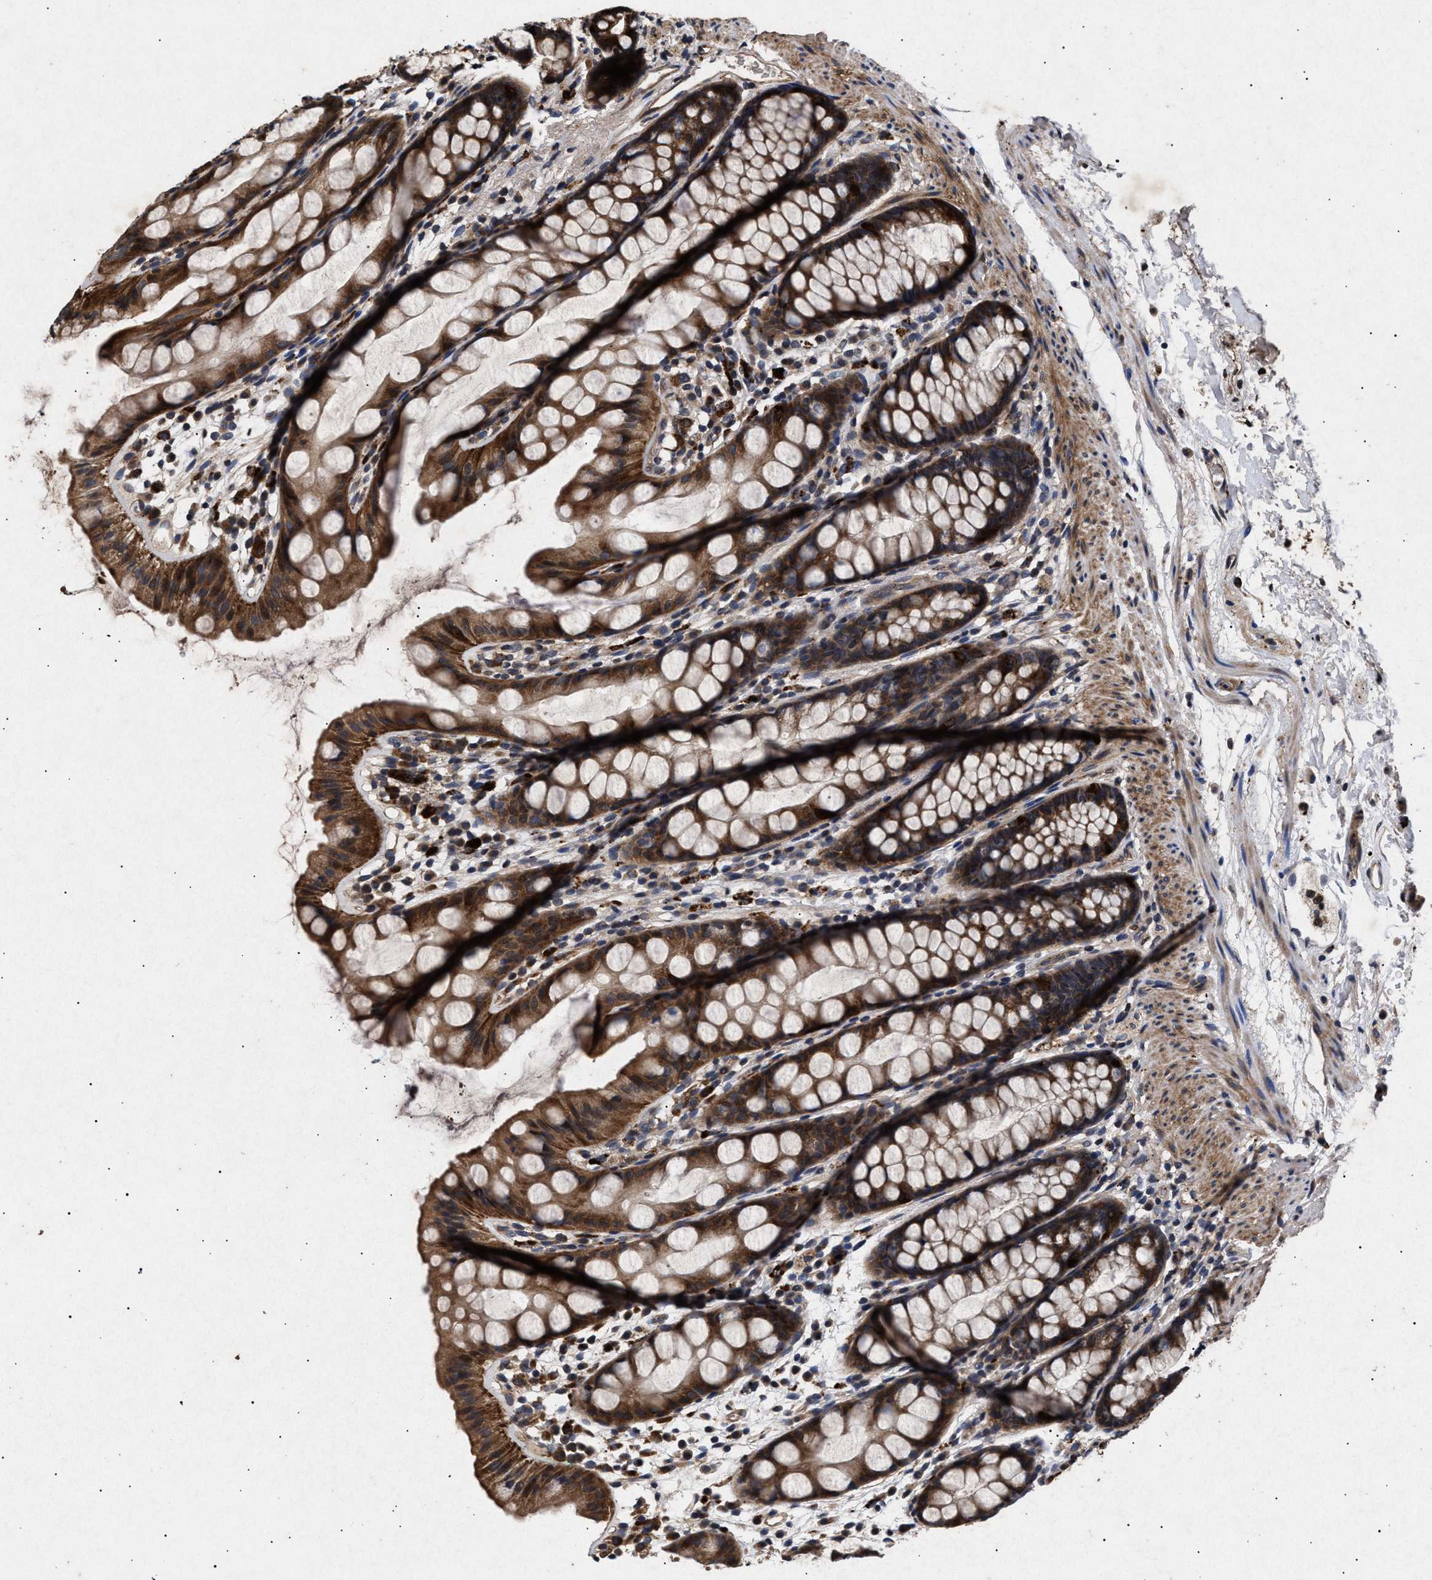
{"staining": {"intensity": "strong", "quantity": ">75%", "location": "cytoplasmic/membranous"}, "tissue": "rectum", "cell_type": "Glandular cells", "image_type": "normal", "snomed": [{"axis": "morphology", "description": "Normal tissue, NOS"}, {"axis": "topography", "description": "Rectum"}], "caption": "Immunohistochemical staining of normal human rectum exhibits >75% levels of strong cytoplasmic/membranous protein expression in approximately >75% of glandular cells.", "gene": "ITGB5", "patient": {"sex": "female", "age": 65}}